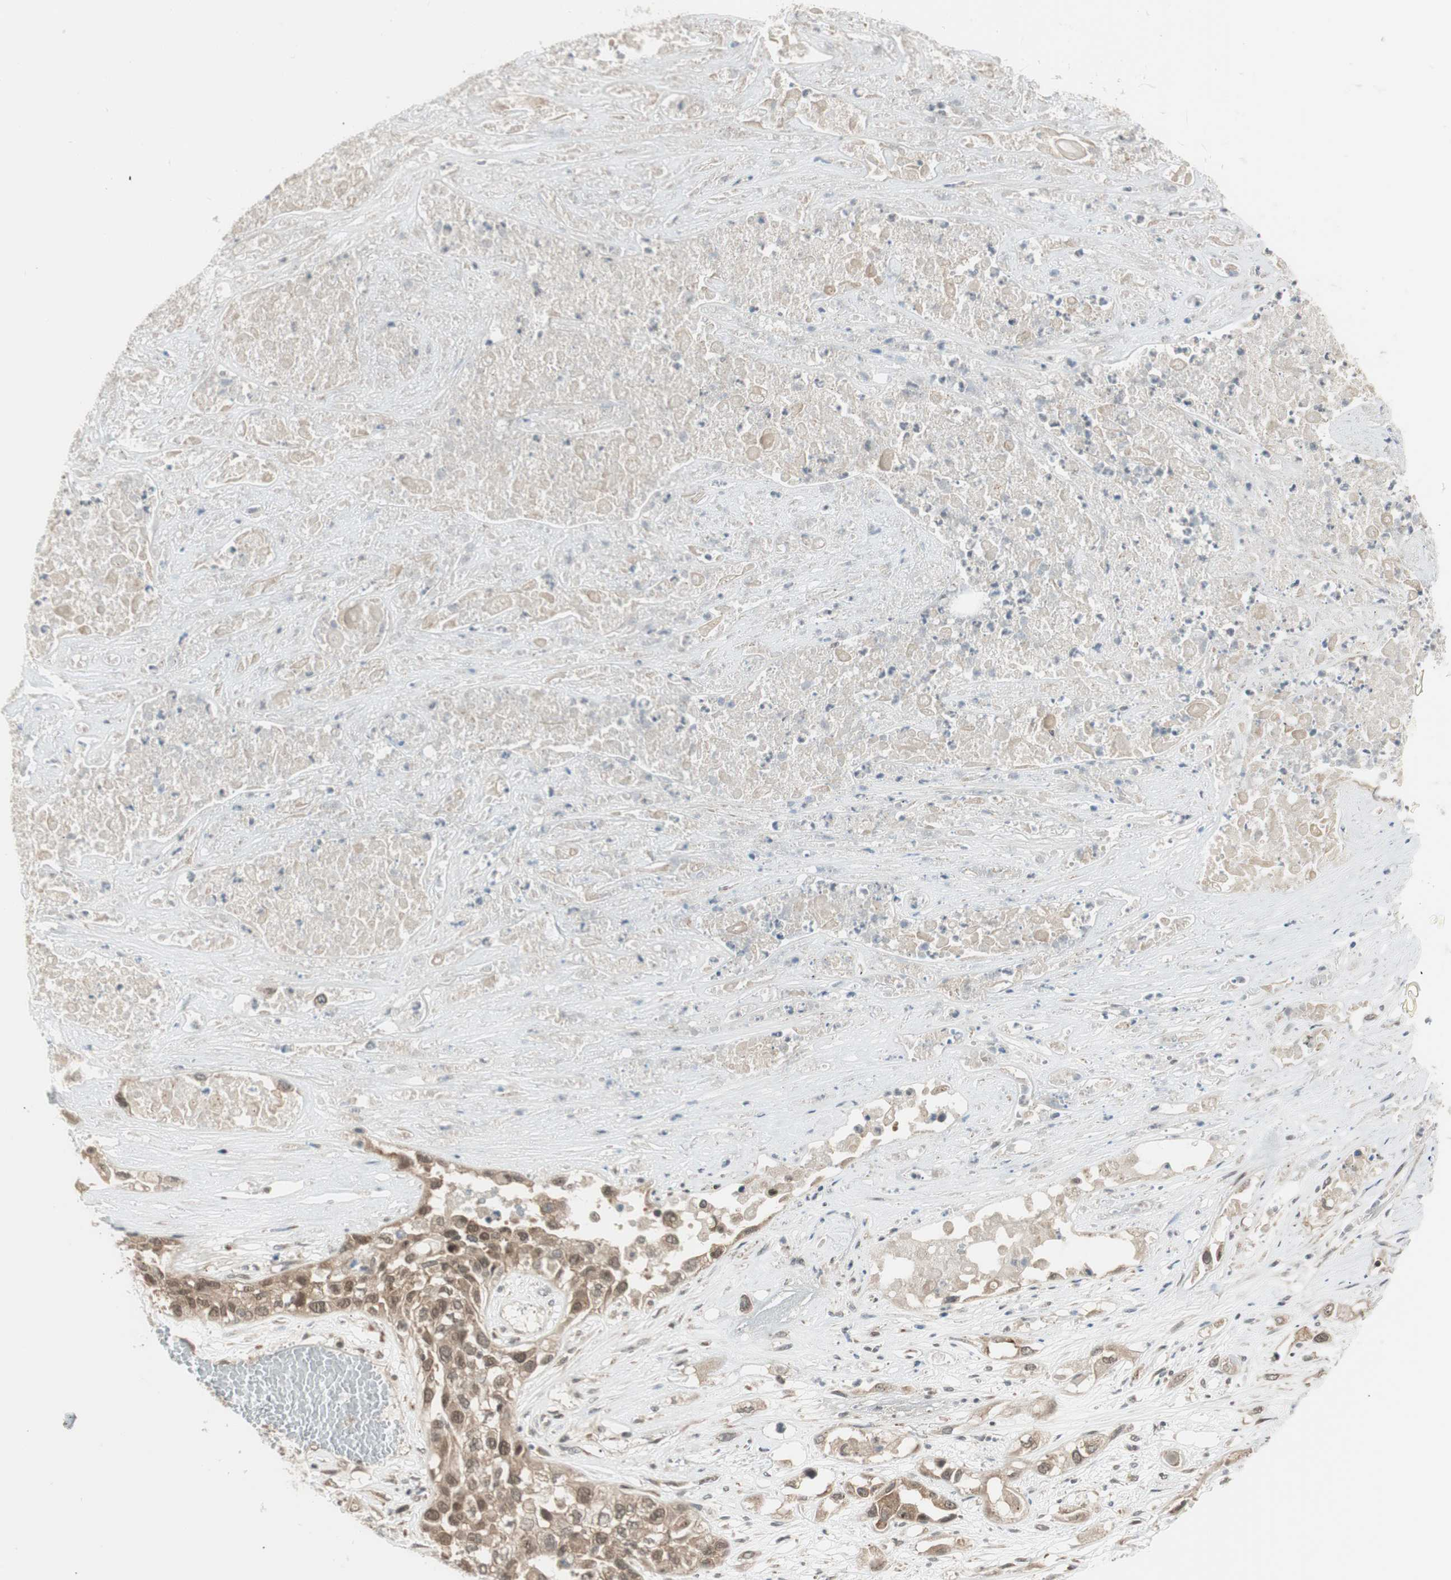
{"staining": {"intensity": "moderate", "quantity": ">75%", "location": "cytoplasmic/membranous,nuclear"}, "tissue": "lung cancer", "cell_type": "Tumor cells", "image_type": "cancer", "snomed": [{"axis": "morphology", "description": "Squamous cell carcinoma, NOS"}, {"axis": "topography", "description": "Lung"}], "caption": "Immunohistochemical staining of human lung squamous cell carcinoma displays medium levels of moderate cytoplasmic/membranous and nuclear expression in about >75% of tumor cells.", "gene": "BRMS1", "patient": {"sex": "male", "age": 71}}